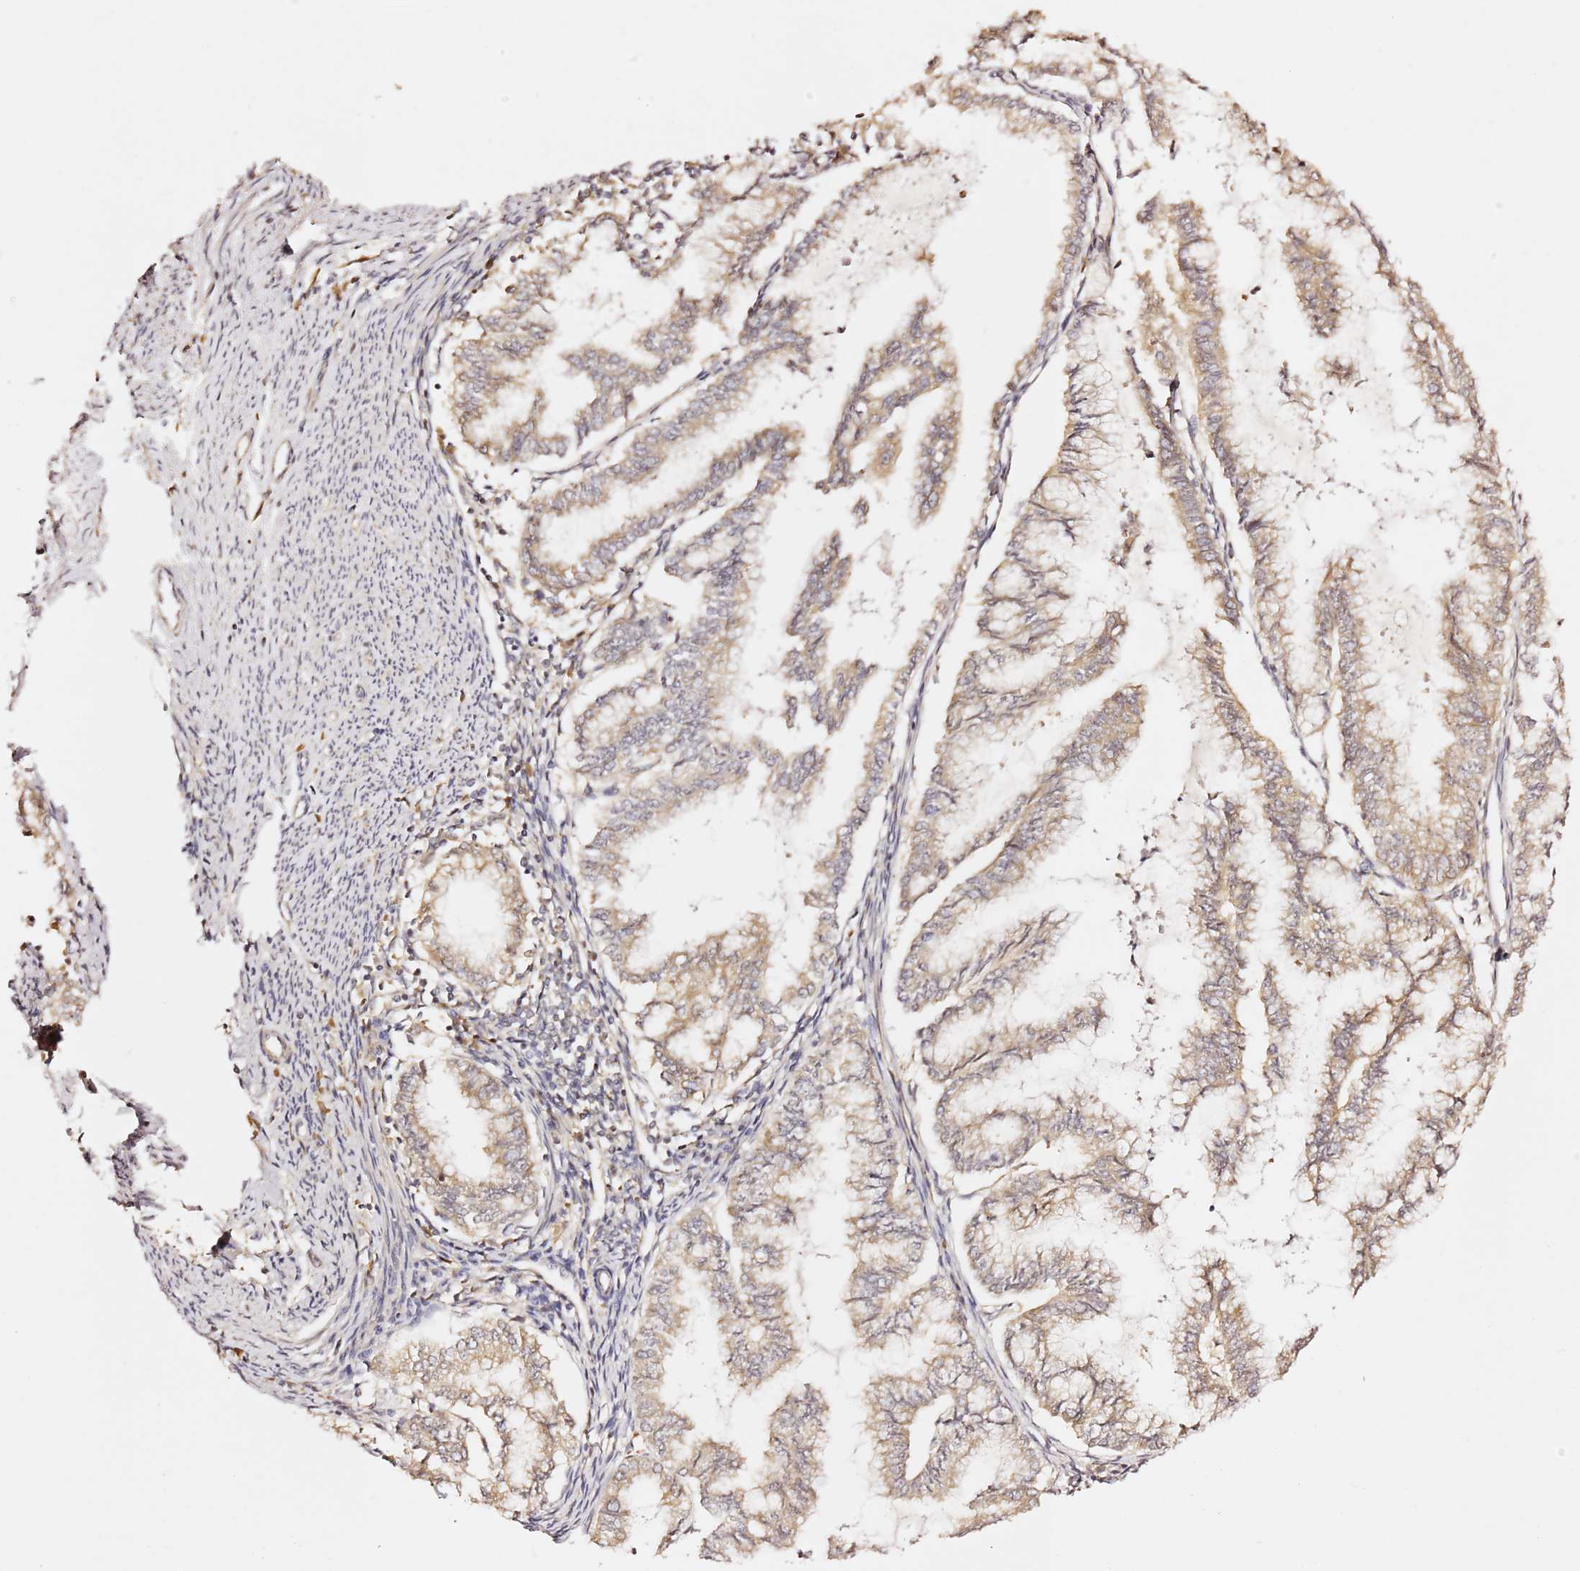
{"staining": {"intensity": "weak", "quantity": ">75%", "location": "cytoplasmic/membranous"}, "tissue": "endometrial cancer", "cell_type": "Tumor cells", "image_type": "cancer", "snomed": [{"axis": "morphology", "description": "Adenocarcinoma, NOS"}, {"axis": "topography", "description": "Endometrium"}], "caption": "A low amount of weak cytoplasmic/membranous expression is appreciated in about >75% of tumor cells in adenocarcinoma (endometrial) tissue. The protein of interest is stained brown, and the nuclei are stained in blue (DAB (3,3'-diaminobenzidine) IHC with brightfield microscopy, high magnification).", "gene": "OSBPL2", "patient": {"sex": "female", "age": 79}}